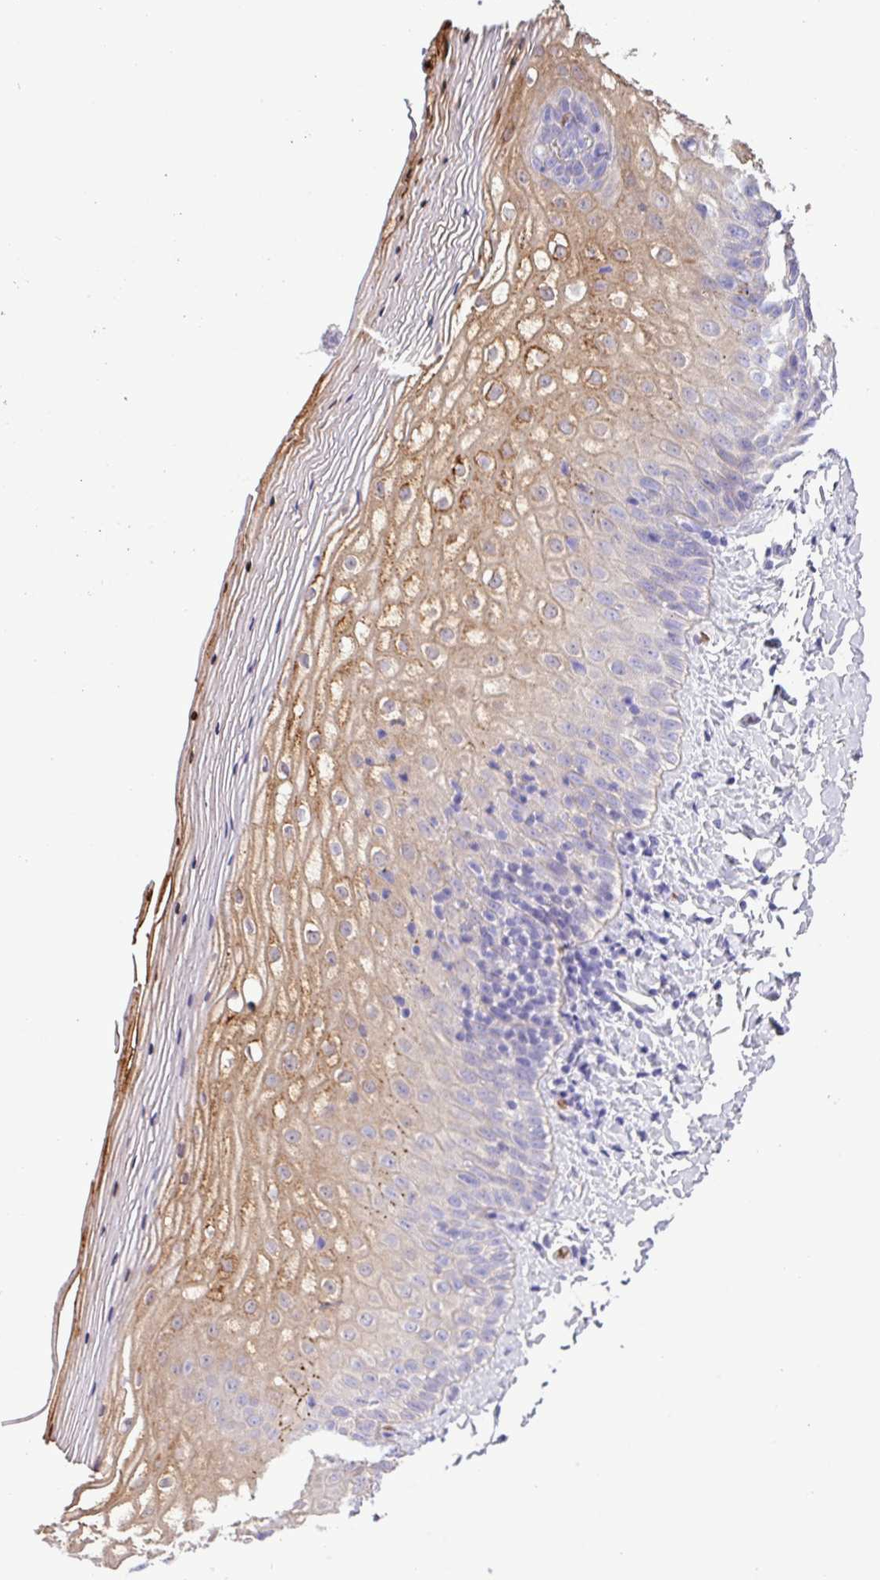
{"staining": {"intensity": "moderate", "quantity": "<25%", "location": "cytoplasmic/membranous"}, "tissue": "vagina", "cell_type": "Squamous epithelial cells", "image_type": "normal", "snomed": [{"axis": "morphology", "description": "Normal tissue, NOS"}, {"axis": "topography", "description": "Vagina"}], "caption": "A brown stain labels moderate cytoplasmic/membranous positivity of a protein in squamous epithelial cells of benign vagina. (Stains: DAB in brown, nuclei in blue, Microscopy: brightfield microscopy at high magnification).", "gene": "MGAT4B", "patient": {"sex": "female", "age": 65}}